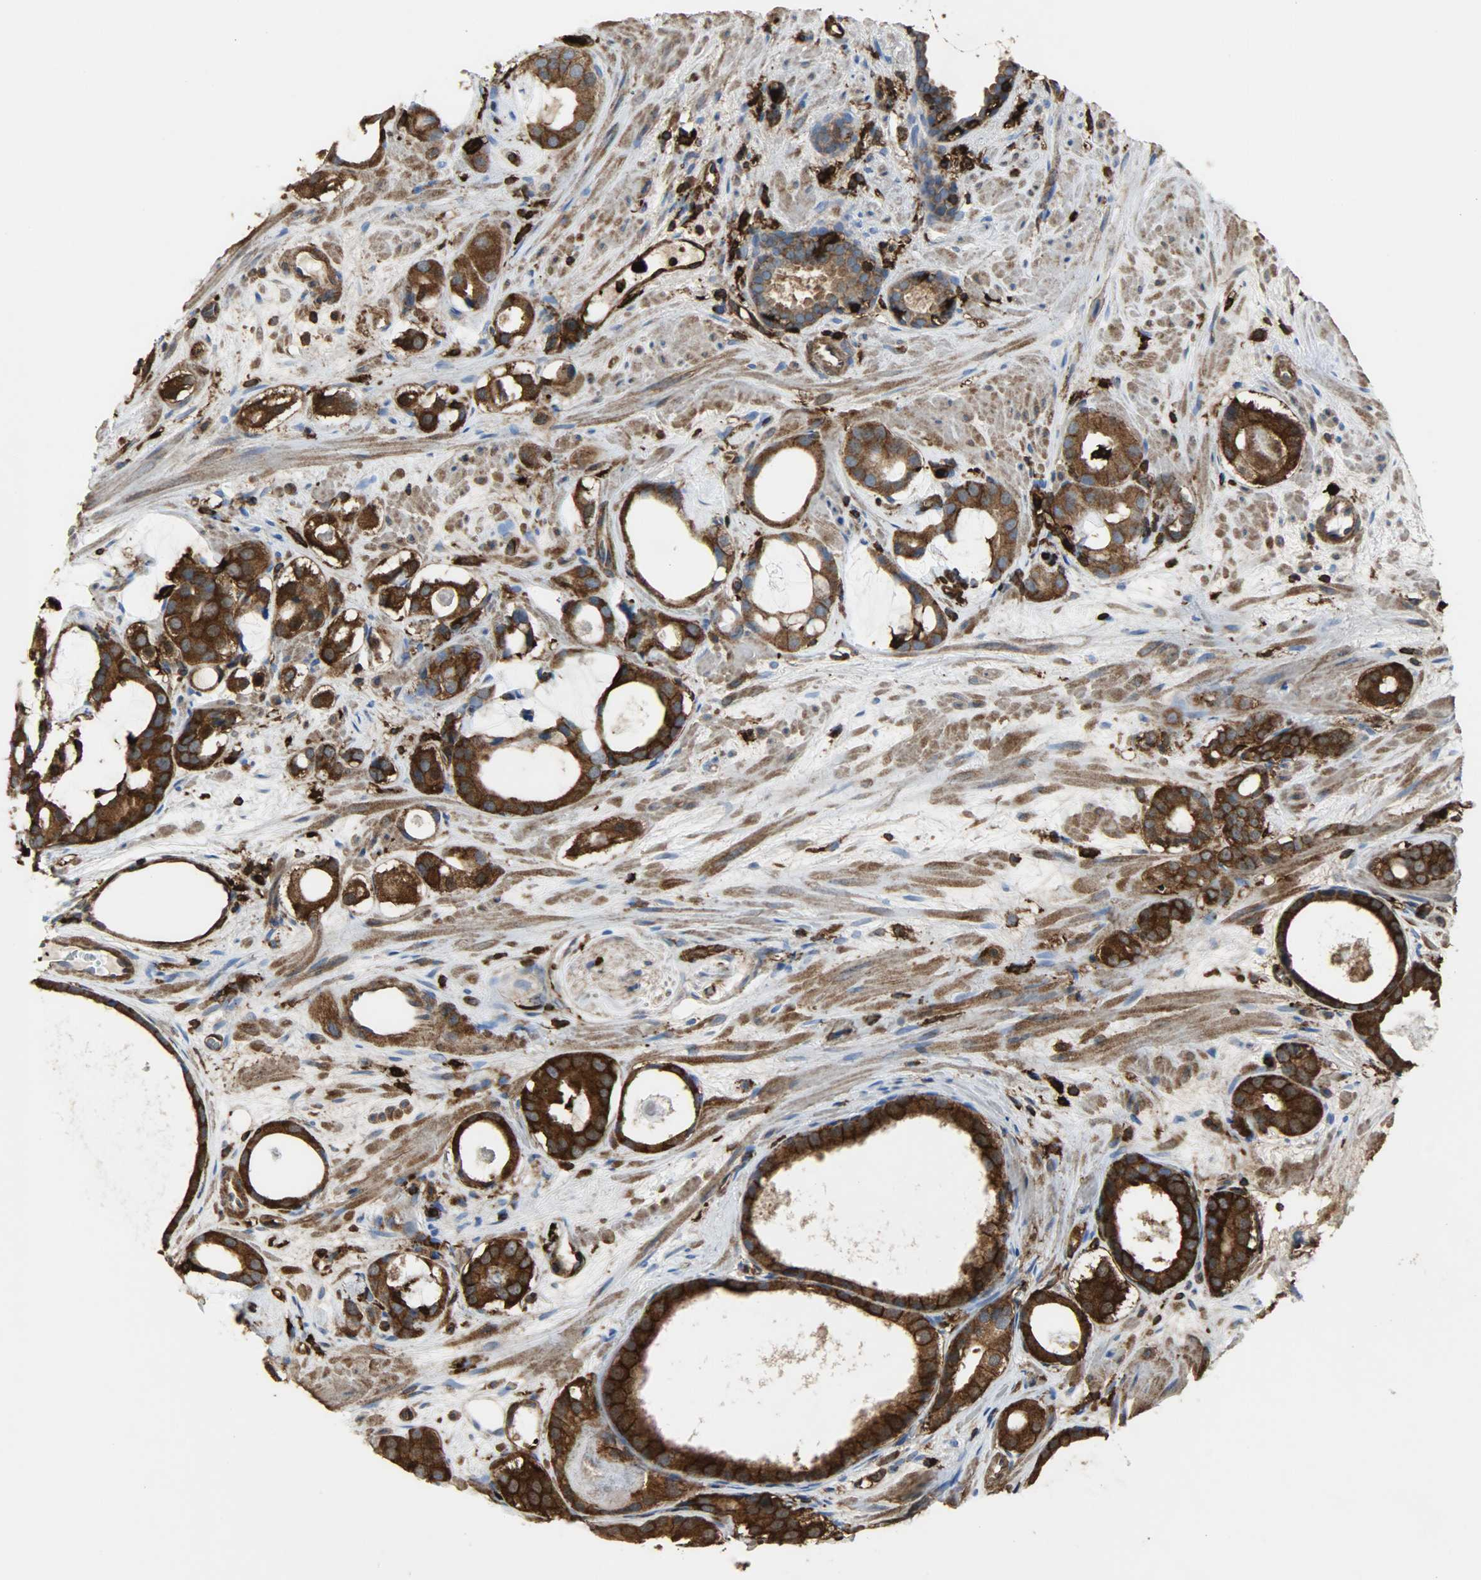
{"staining": {"intensity": "strong", "quantity": ">75%", "location": "cytoplasmic/membranous"}, "tissue": "prostate cancer", "cell_type": "Tumor cells", "image_type": "cancer", "snomed": [{"axis": "morphology", "description": "Adenocarcinoma, Low grade"}, {"axis": "topography", "description": "Prostate"}], "caption": "About >75% of tumor cells in human adenocarcinoma (low-grade) (prostate) demonstrate strong cytoplasmic/membranous protein staining as visualized by brown immunohistochemical staining.", "gene": "VASP", "patient": {"sex": "male", "age": 57}}